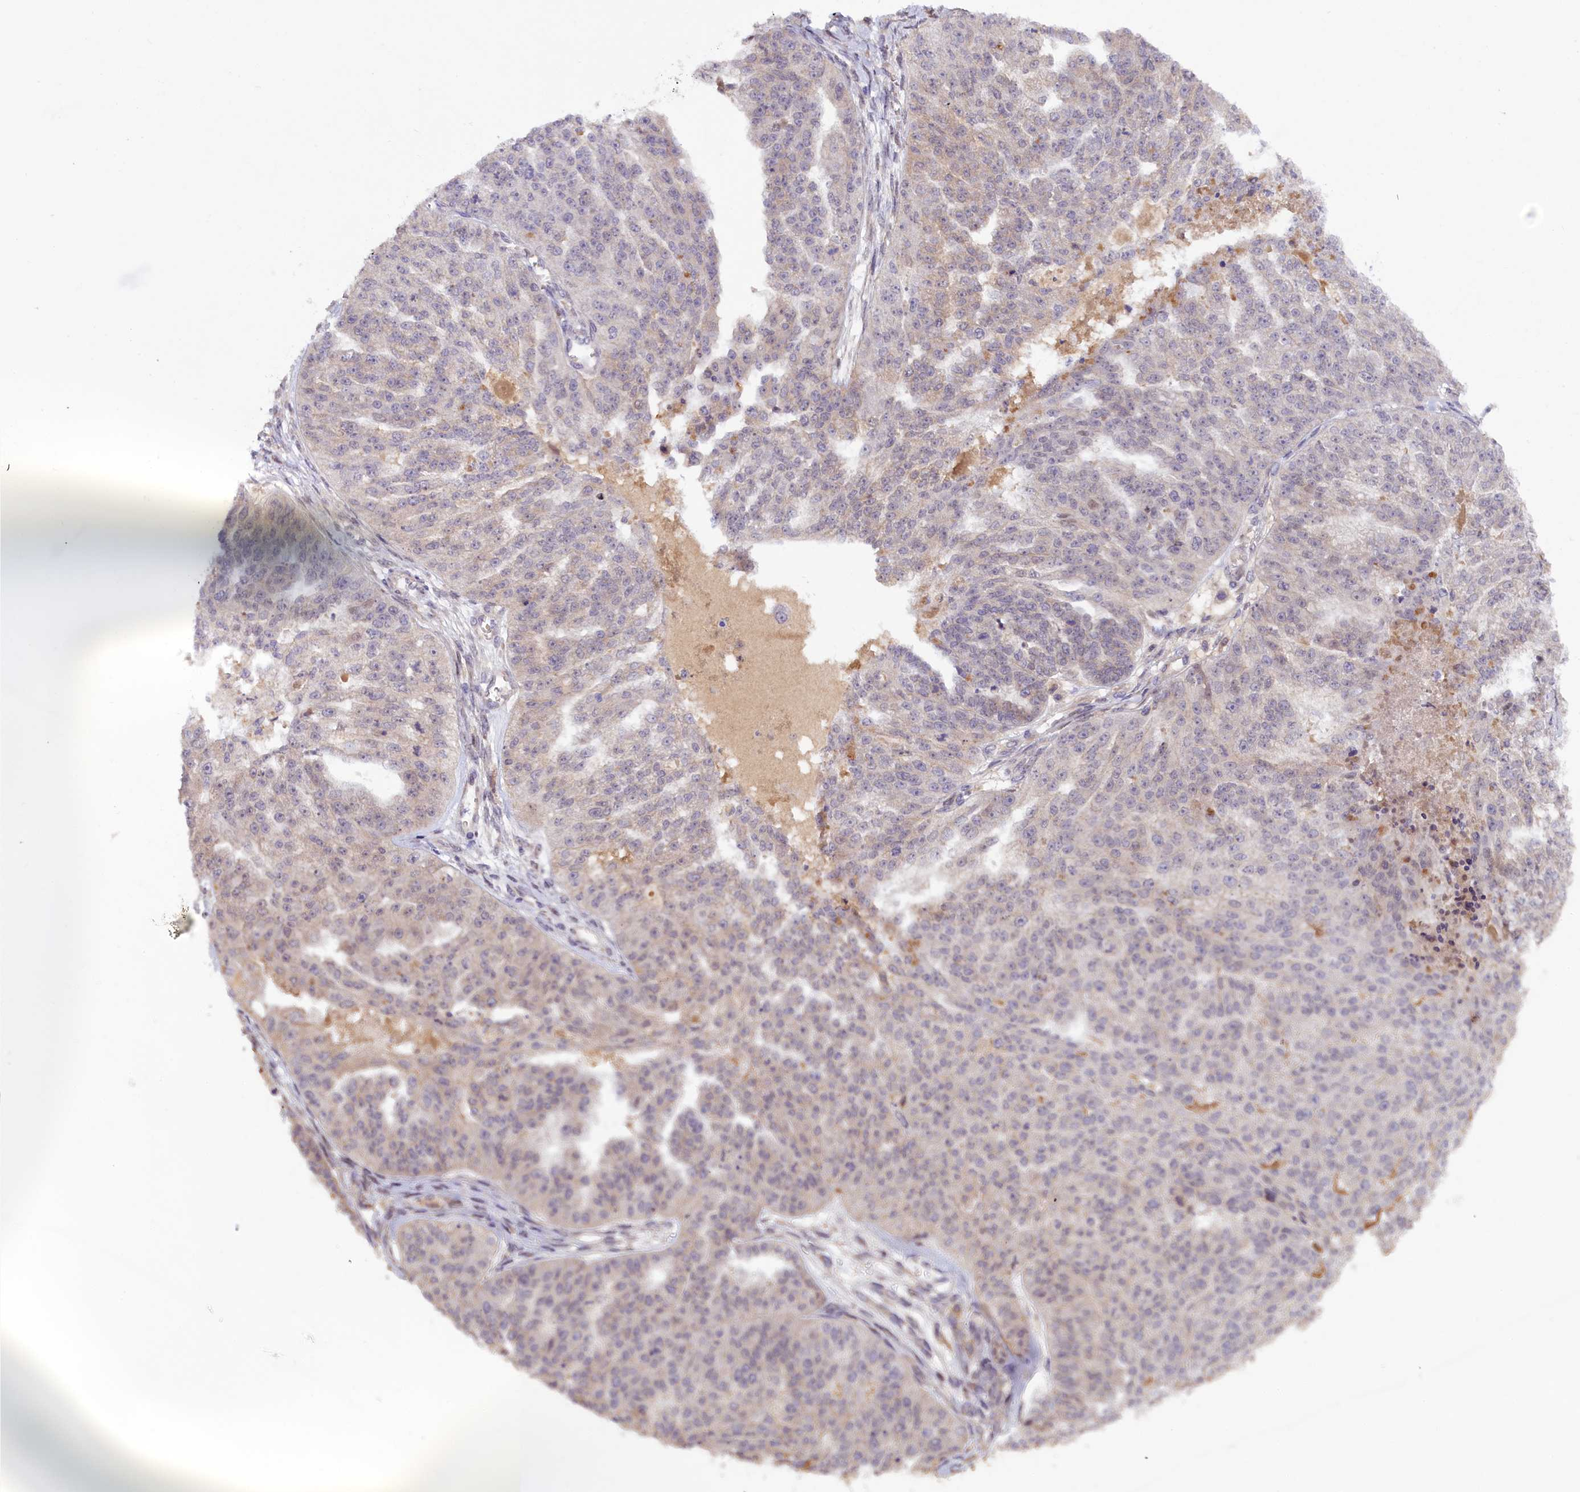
{"staining": {"intensity": "negative", "quantity": "none", "location": "none"}, "tissue": "ovarian cancer", "cell_type": "Tumor cells", "image_type": "cancer", "snomed": [{"axis": "morphology", "description": "Cystadenocarcinoma, serous, NOS"}, {"axis": "topography", "description": "Ovary"}], "caption": "A micrograph of human ovarian cancer is negative for staining in tumor cells.", "gene": "ZNF480", "patient": {"sex": "female", "age": 58}}